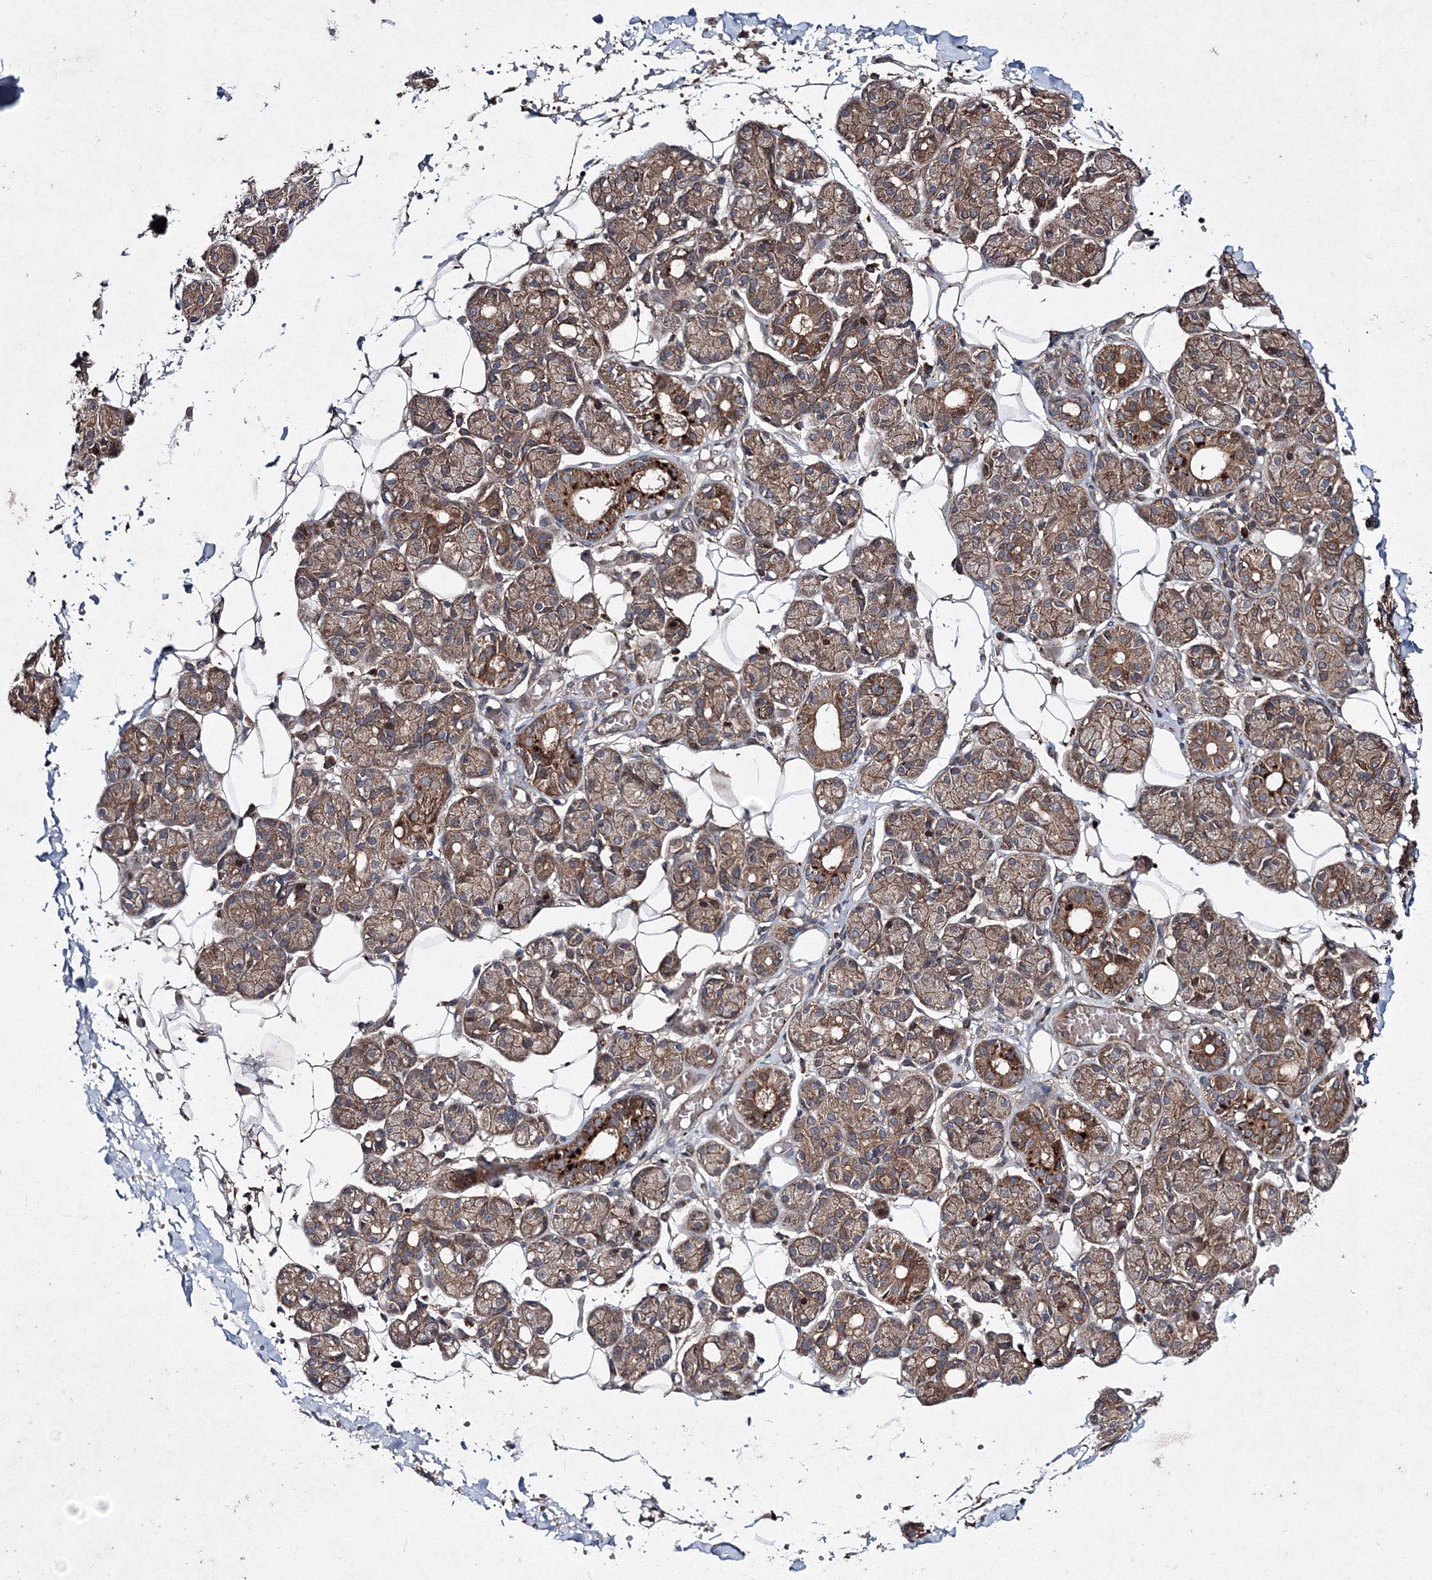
{"staining": {"intensity": "moderate", "quantity": "25%-75%", "location": "cytoplasmic/membranous"}, "tissue": "salivary gland", "cell_type": "Glandular cells", "image_type": "normal", "snomed": [{"axis": "morphology", "description": "Normal tissue, NOS"}, {"axis": "topography", "description": "Salivary gland"}], "caption": "Immunohistochemistry (IHC) of benign human salivary gland displays medium levels of moderate cytoplasmic/membranous staining in about 25%-75% of glandular cells. The staining is performed using DAB (3,3'-diaminobenzidine) brown chromogen to label protein expression. The nuclei are counter-stained blue using hematoxylin.", "gene": "RANBP3L", "patient": {"sex": "male", "age": 63}}